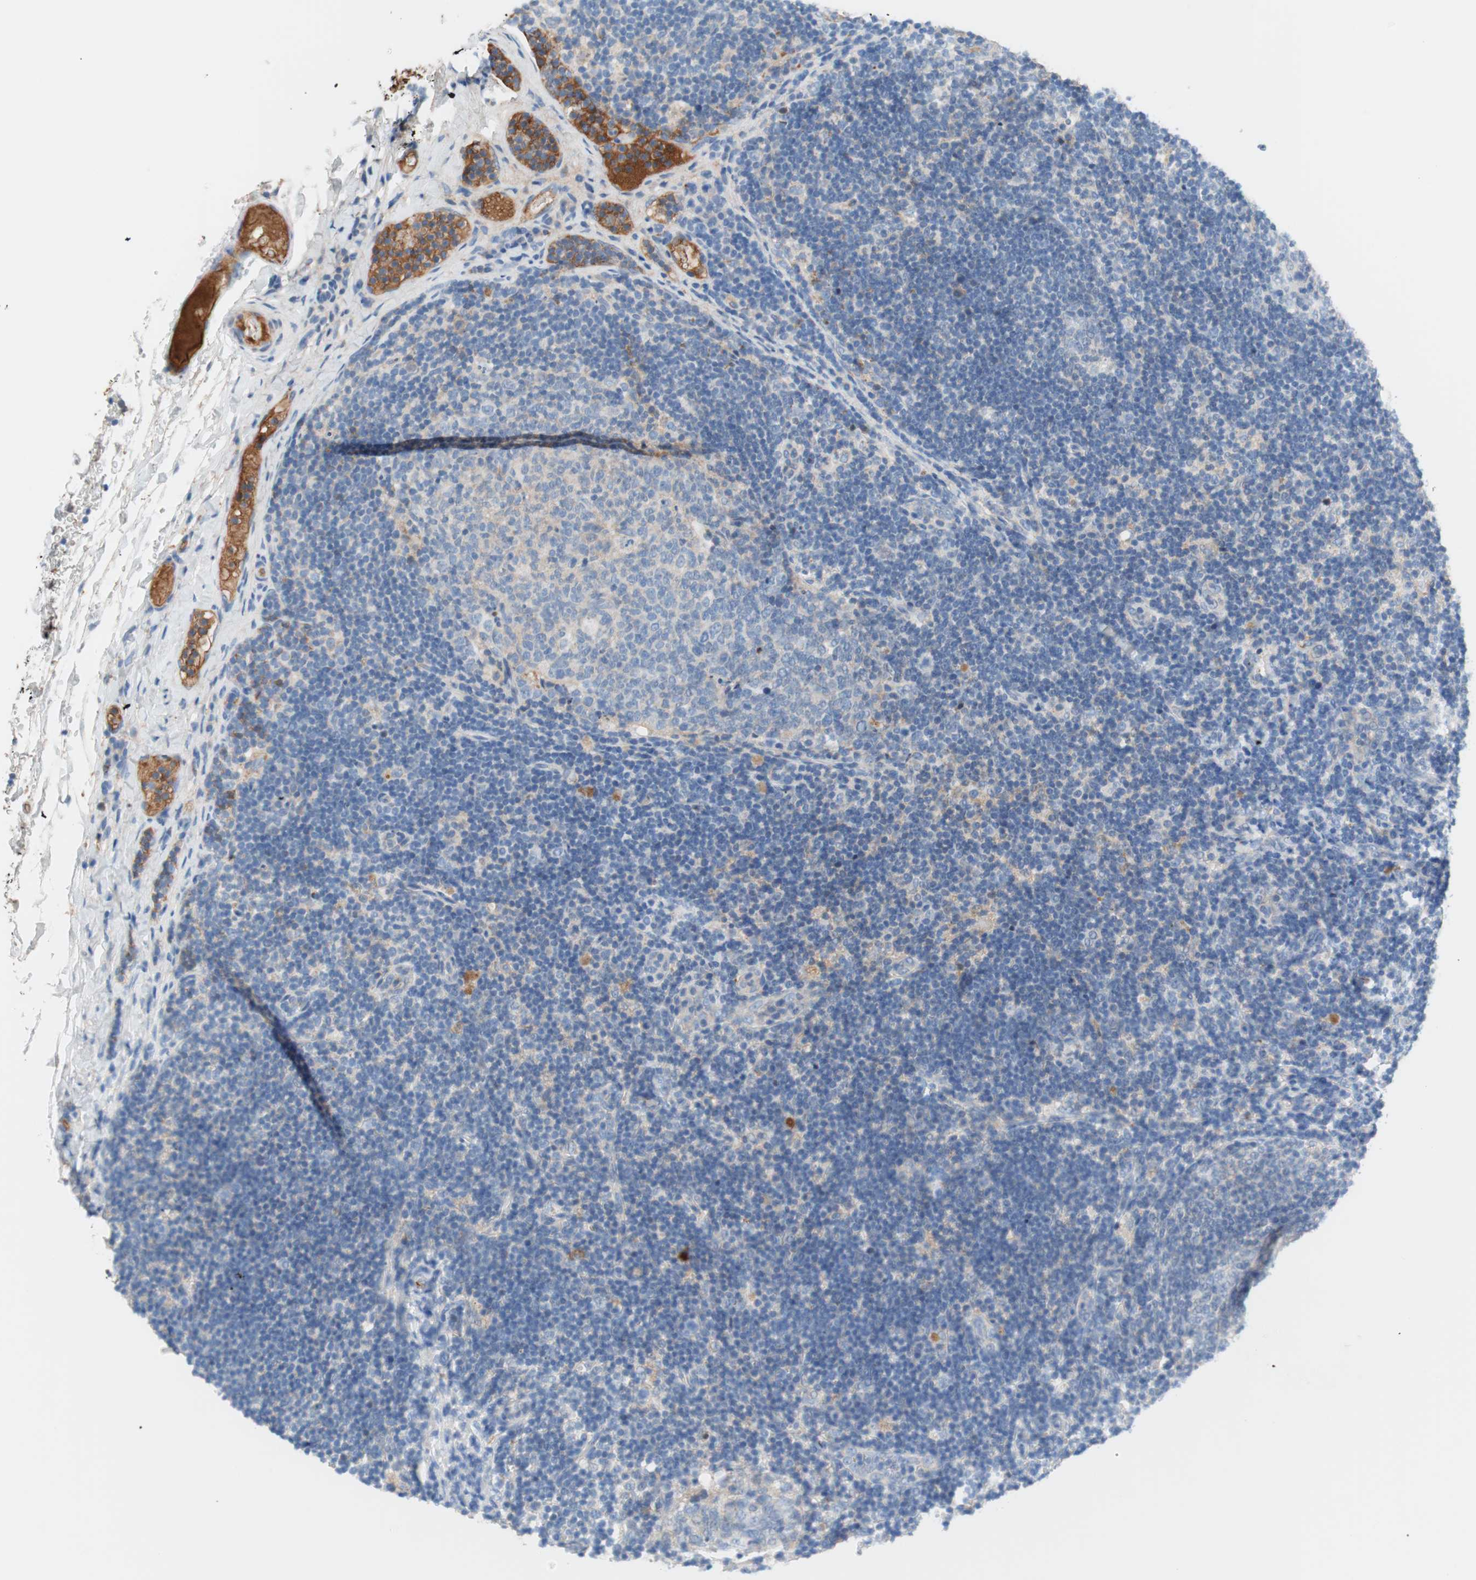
{"staining": {"intensity": "negative", "quantity": "none", "location": "none"}, "tissue": "lymph node", "cell_type": "Germinal center cells", "image_type": "normal", "snomed": [{"axis": "morphology", "description": "Normal tissue, NOS"}, {"axis": "topography", "description": "Lymph node"}], "caption": "This is an IHC micrograph of benign lymph node. There is no staining in germinal center cells.", "gene": "RBP4", "patient": {"sex": "female", "age": 14}}